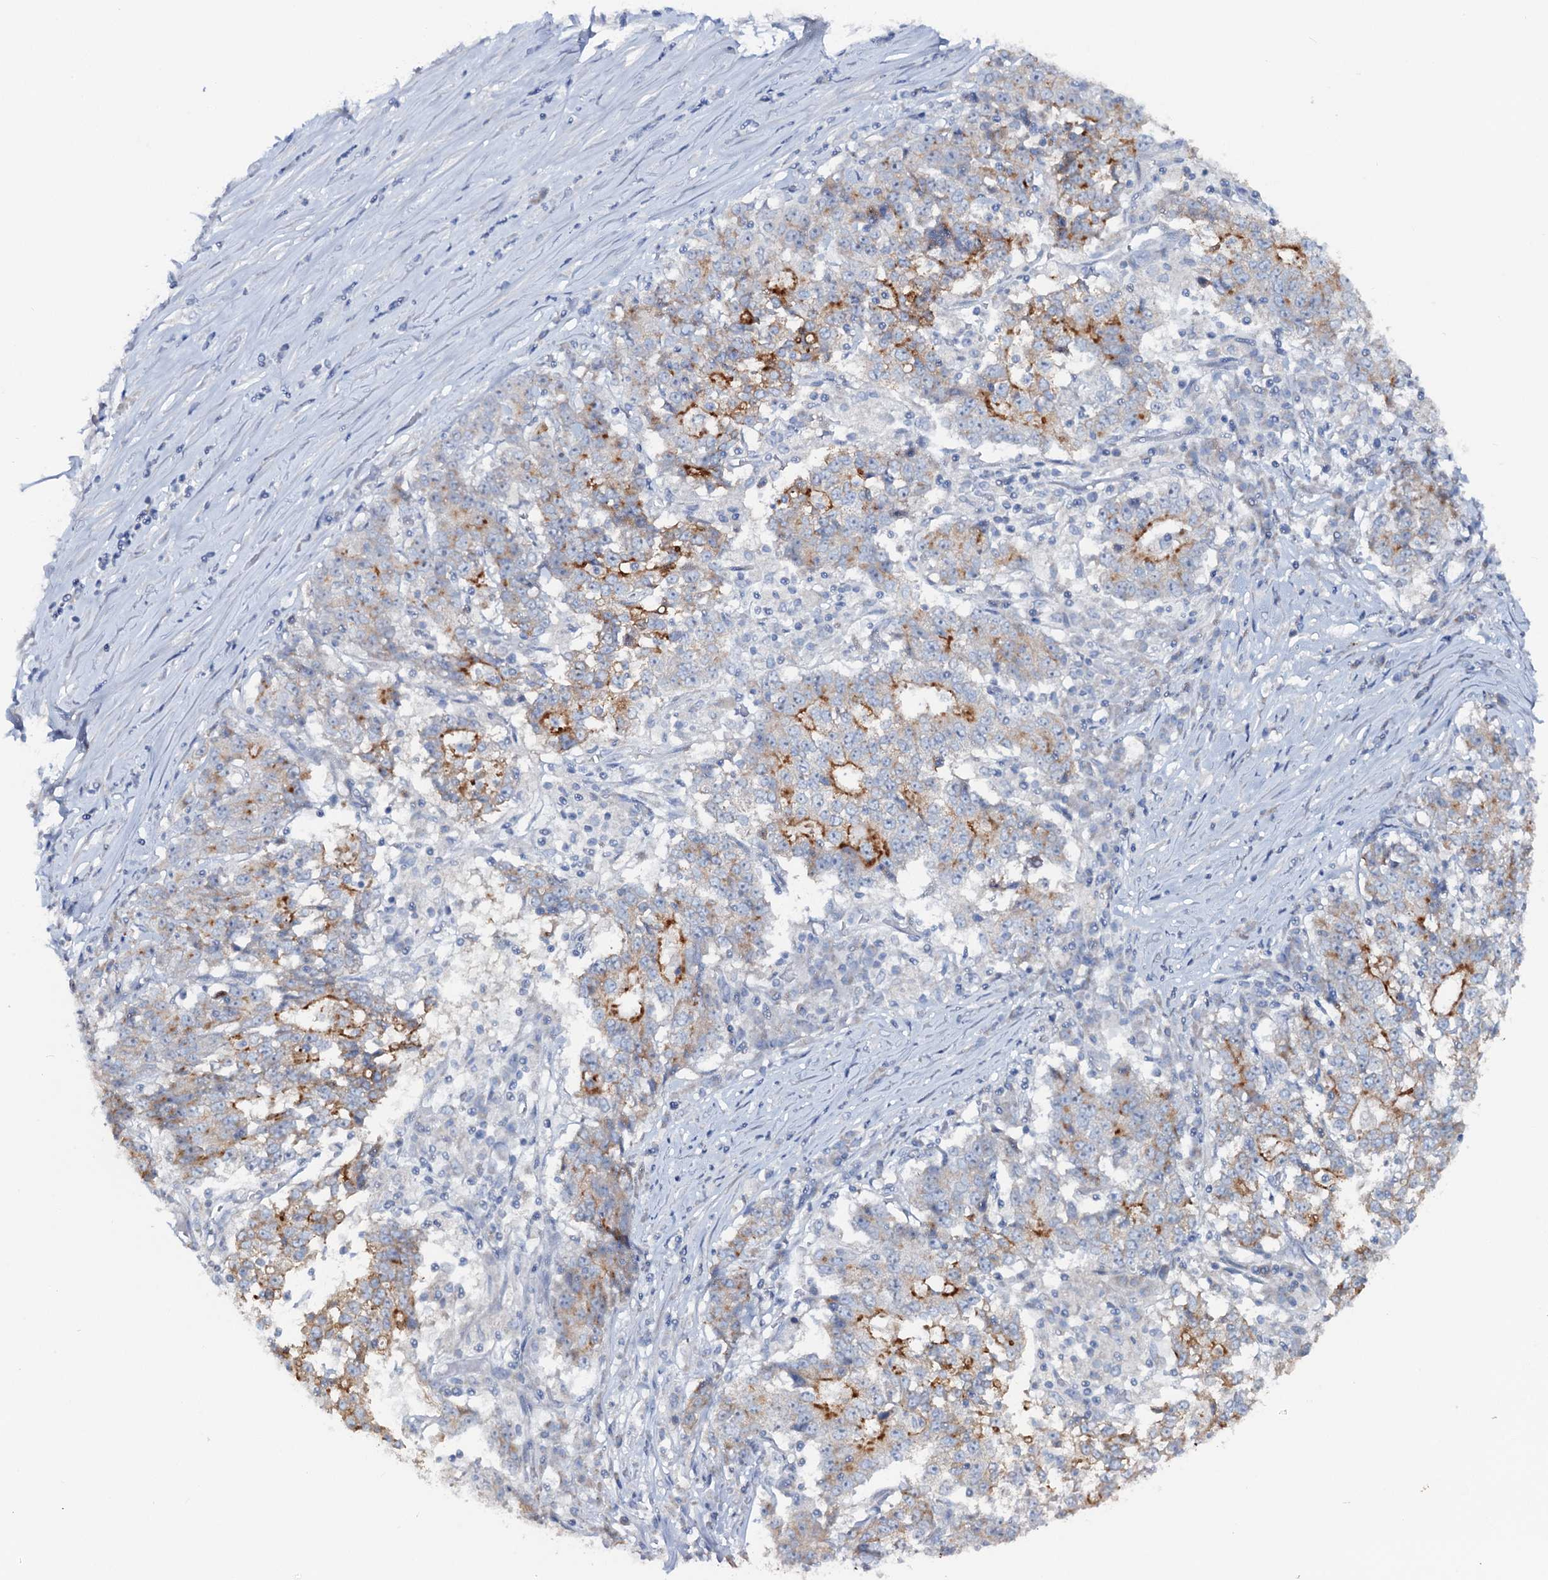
{"staining": {"intensity": "strong", "quantity": "<25%", "location": "cytoplasmic/membranous"}, "tissue": "stomach cancer", "cell_type": "Tumor cells", "image_type": "cancer", "snomed": [{"axis": "morphology", "description": "Adenocarcinoma, NOS"}, {"axis": "topography", "description": "Stomach"}], "caption": "A brown stain shows strong cytoplasmic/membranous positivity of a protein in human stomach cancer tumor cells.", "gene": "PLLP", "patient": {"sex": "male", "age": 59}}